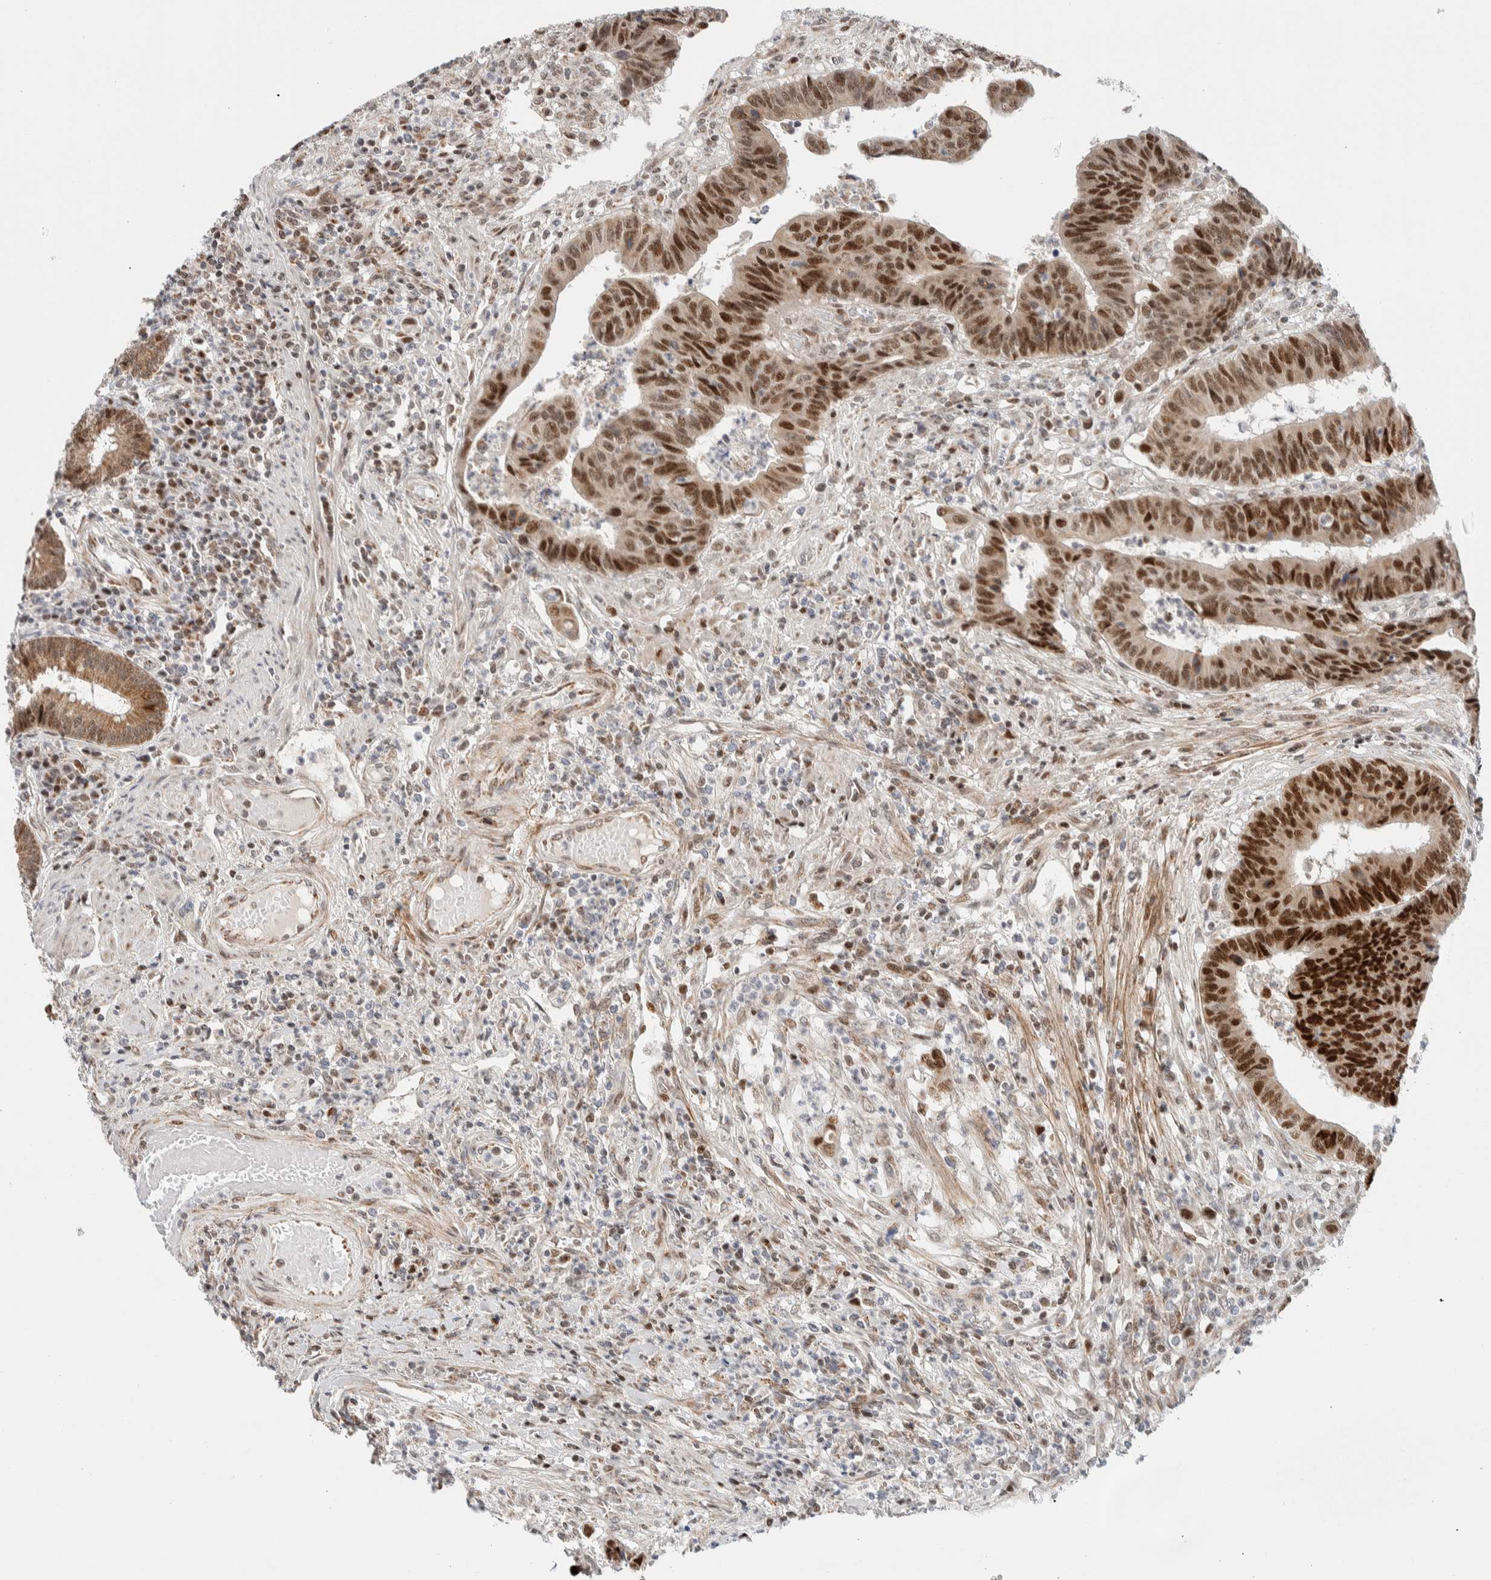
{"staining": {"intensity": "moderate", "quantity": ">75%", "location": "nuclear"}, "tissue": "colorectal cancer", "cell_type": "Tumor cells", "image_type": "cancer", "snomed": [{"axis": "morphology", "description": "Adenocarcinoma, NOS"}, {"axis": "topography", "description": "Rectum"}], "caption": "DAB (3,3'-diaminobenzidine) immunohistochemical staining of colorectal cancer reveals moderate nuclear protein staining in about >75% of tumor cells.", "gene": "TSPAN32", "patient": {"sex": "male", "age": 84}}